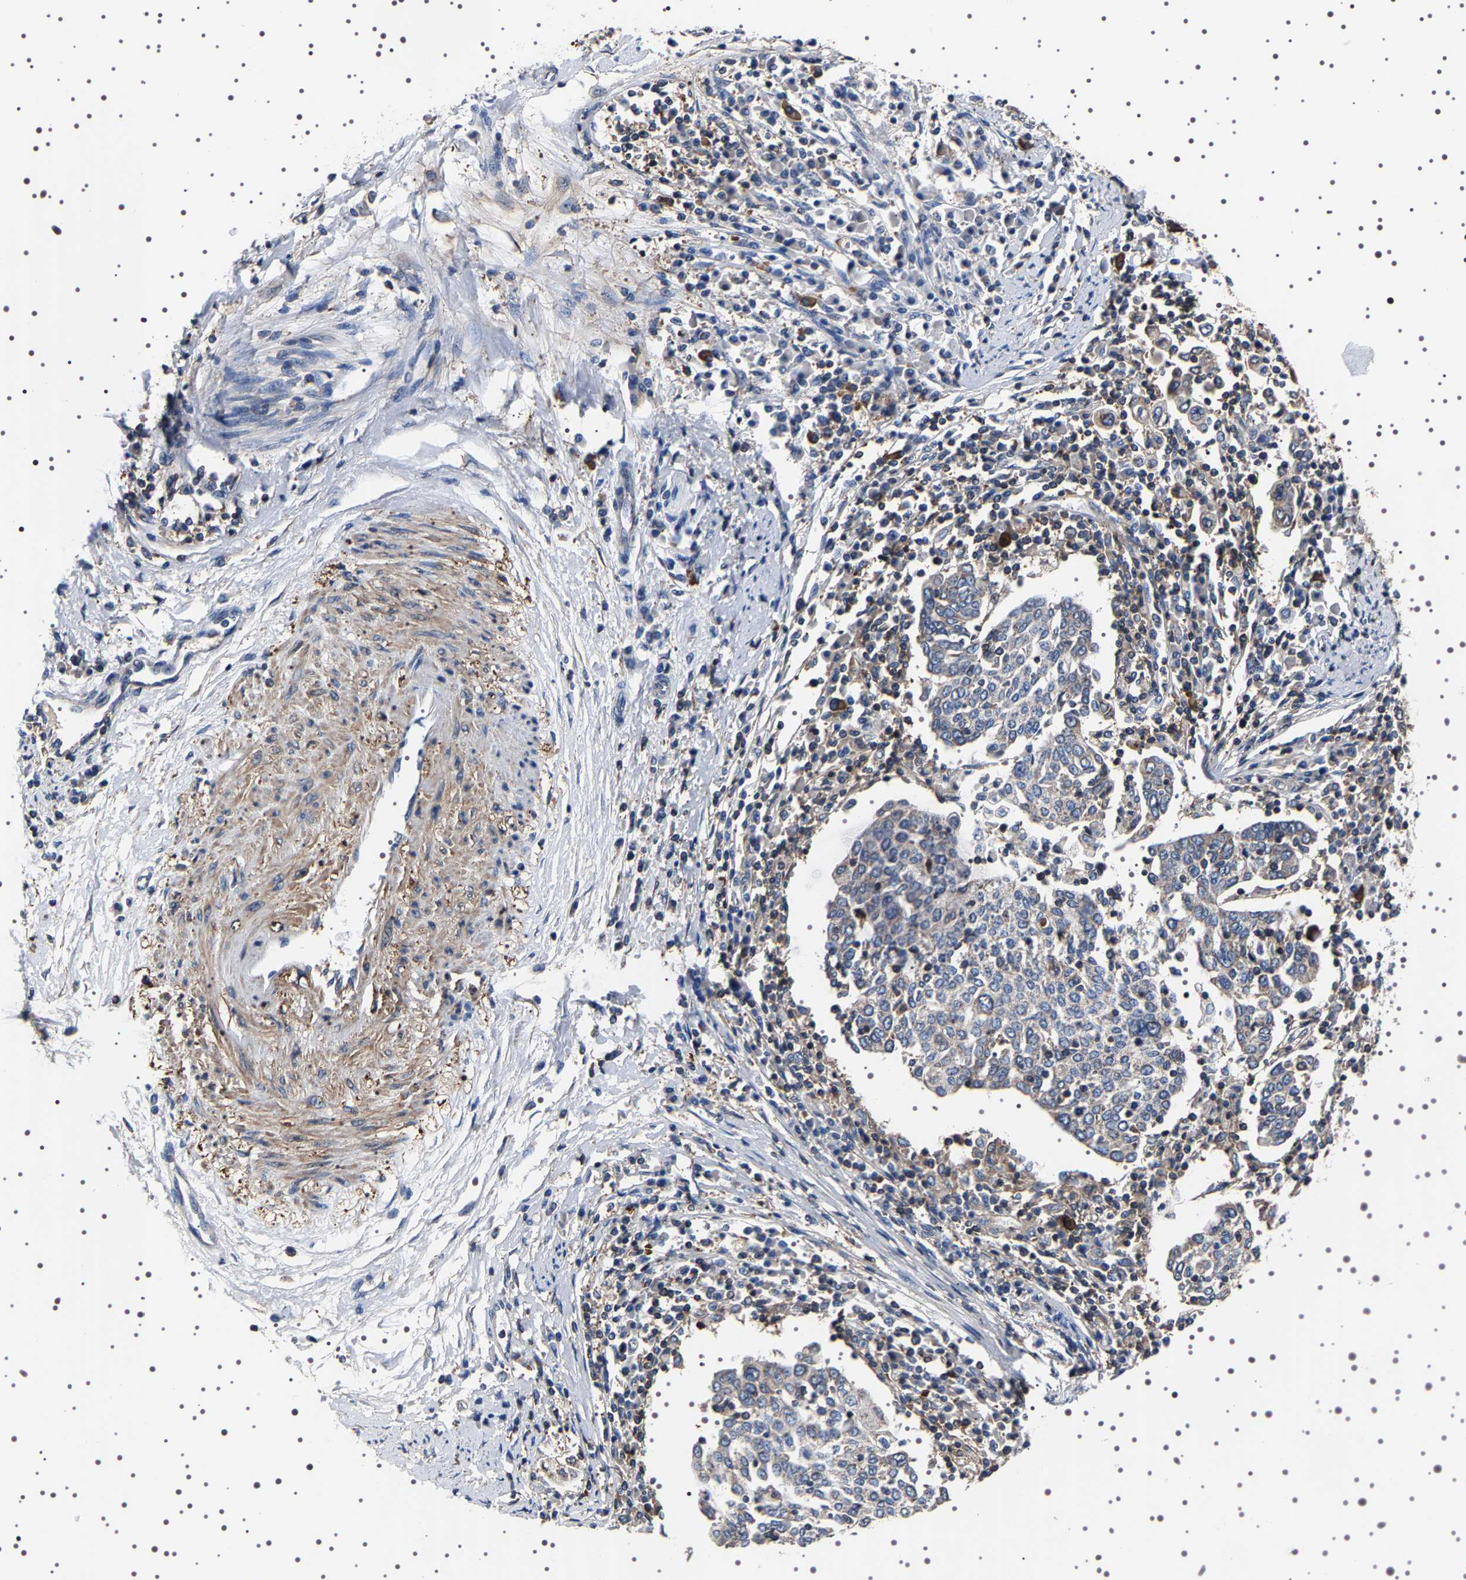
{"staining": {"intensity": "negative", "quantity": "none", "location": "none"}, "tissue": "cervical cancer", "cell_type": "Tumor cells", "image_type": "cancer", "snomed": [{"axis": "morphology", "description": "Squamous cell carcinoma, NOS"}, {"axis": "topography", "description": "Cervix"}], "caption": "Photomicrograph shows no protein expression in tumor cells of cervical cancer tissue.", "gene": "WDR1", "patient": {"sex": "female", "age": 40}}